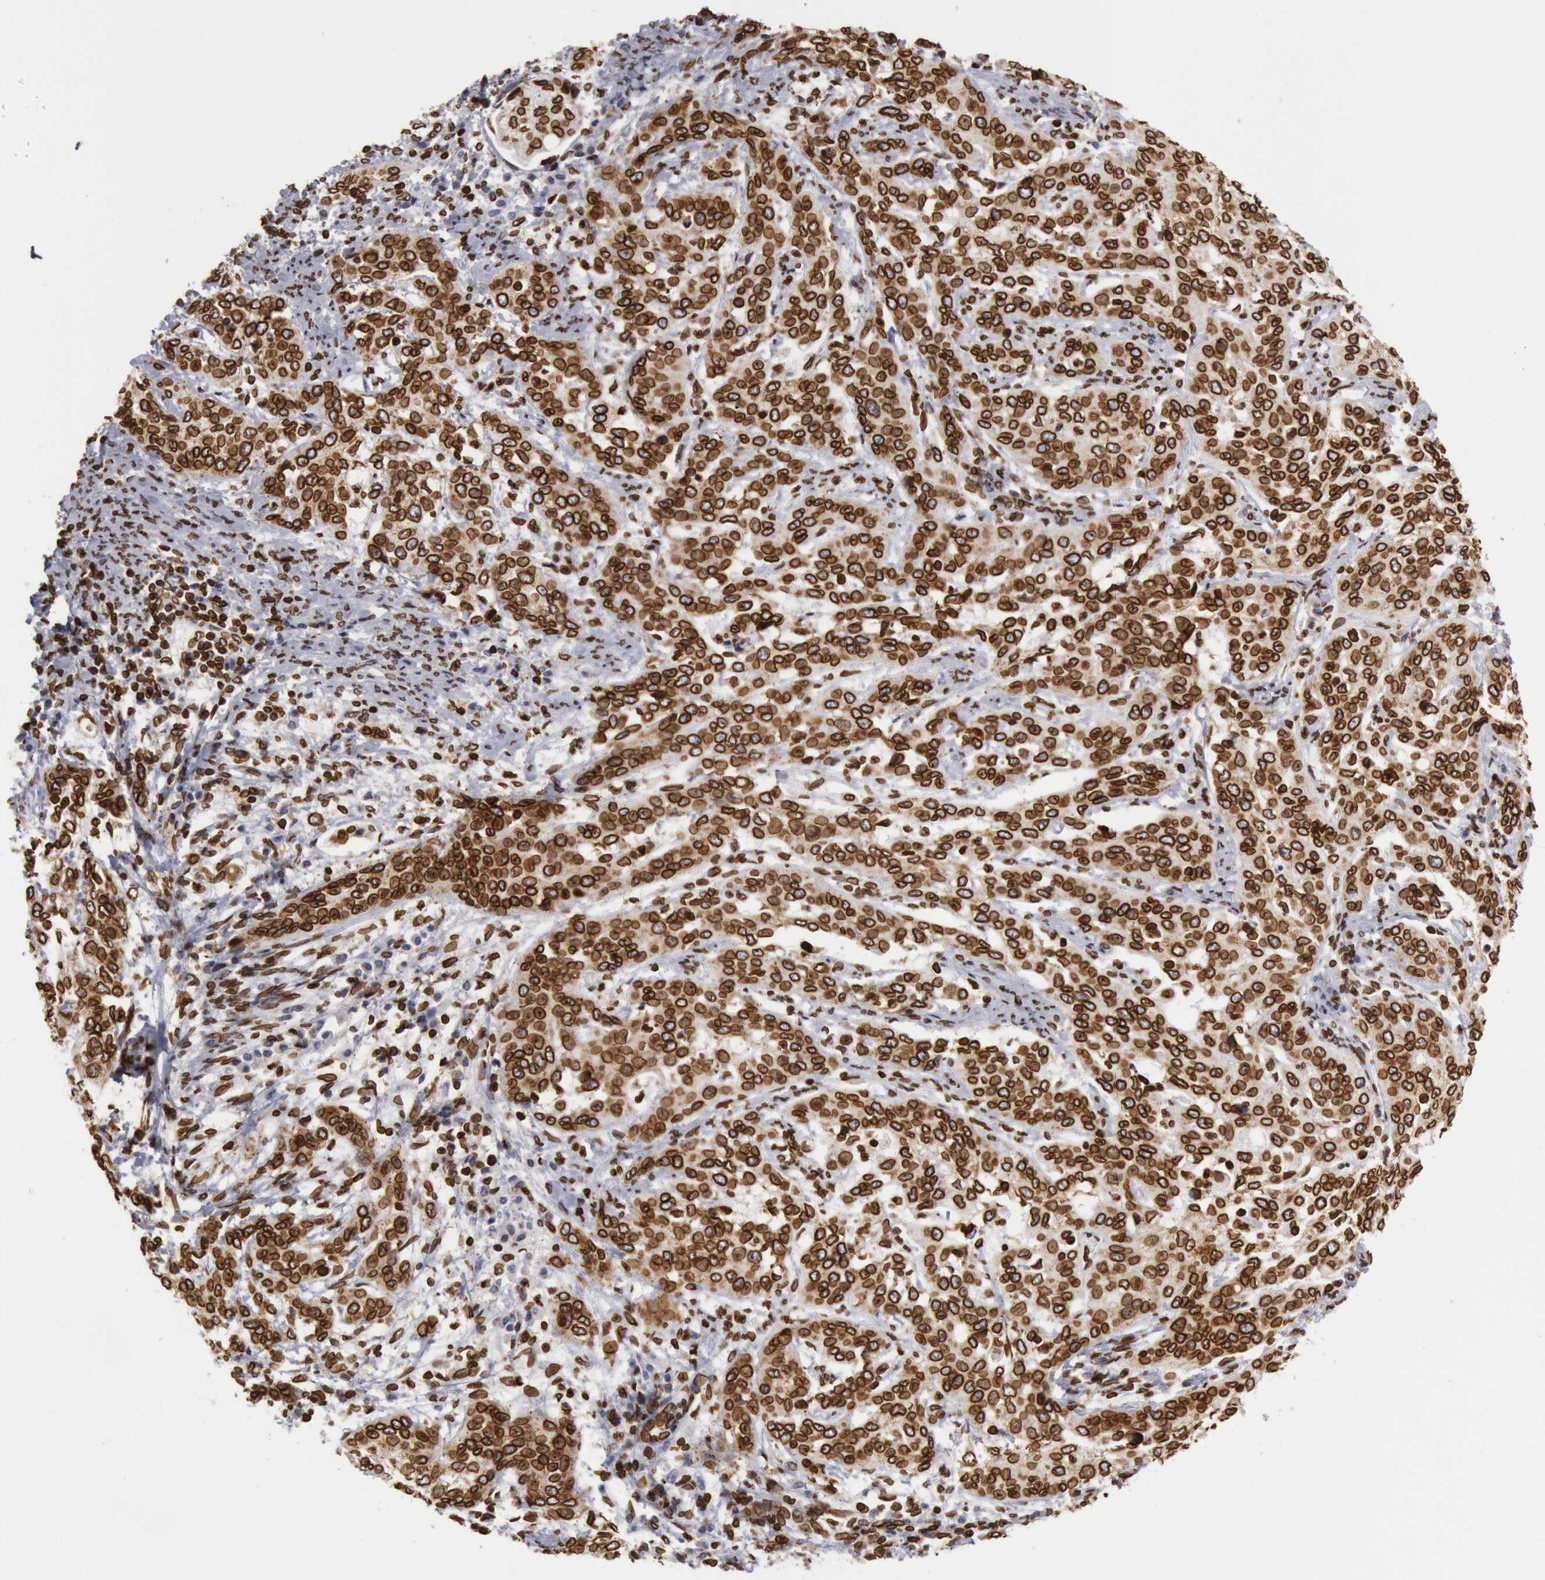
{"staining": {"intensity": "strong", "quantity": ">75%", "location": "nuclear"}, "tissue": "cervical cancer", "cell_type": "Tumor cells", "image_type": "cancer", "snomed": [{"axis": "morphology", "description": "Squamous cell carcinoma, NOS"}, {"axis": "topography", "description": "Cervix"}], "caption": "IHC staining of cervical squamous cell carcinoma, which reveals high levels of strong nuclear positivity in approximately >75% of tumor cells indicating strong nuclear protein staining. The staining was performed using DAB (brown) for protein detection and nuclei were counterstained in hematoxylin (blue).", "gene": "SUN2", "patient": {"sex": "female", "age": 41}}